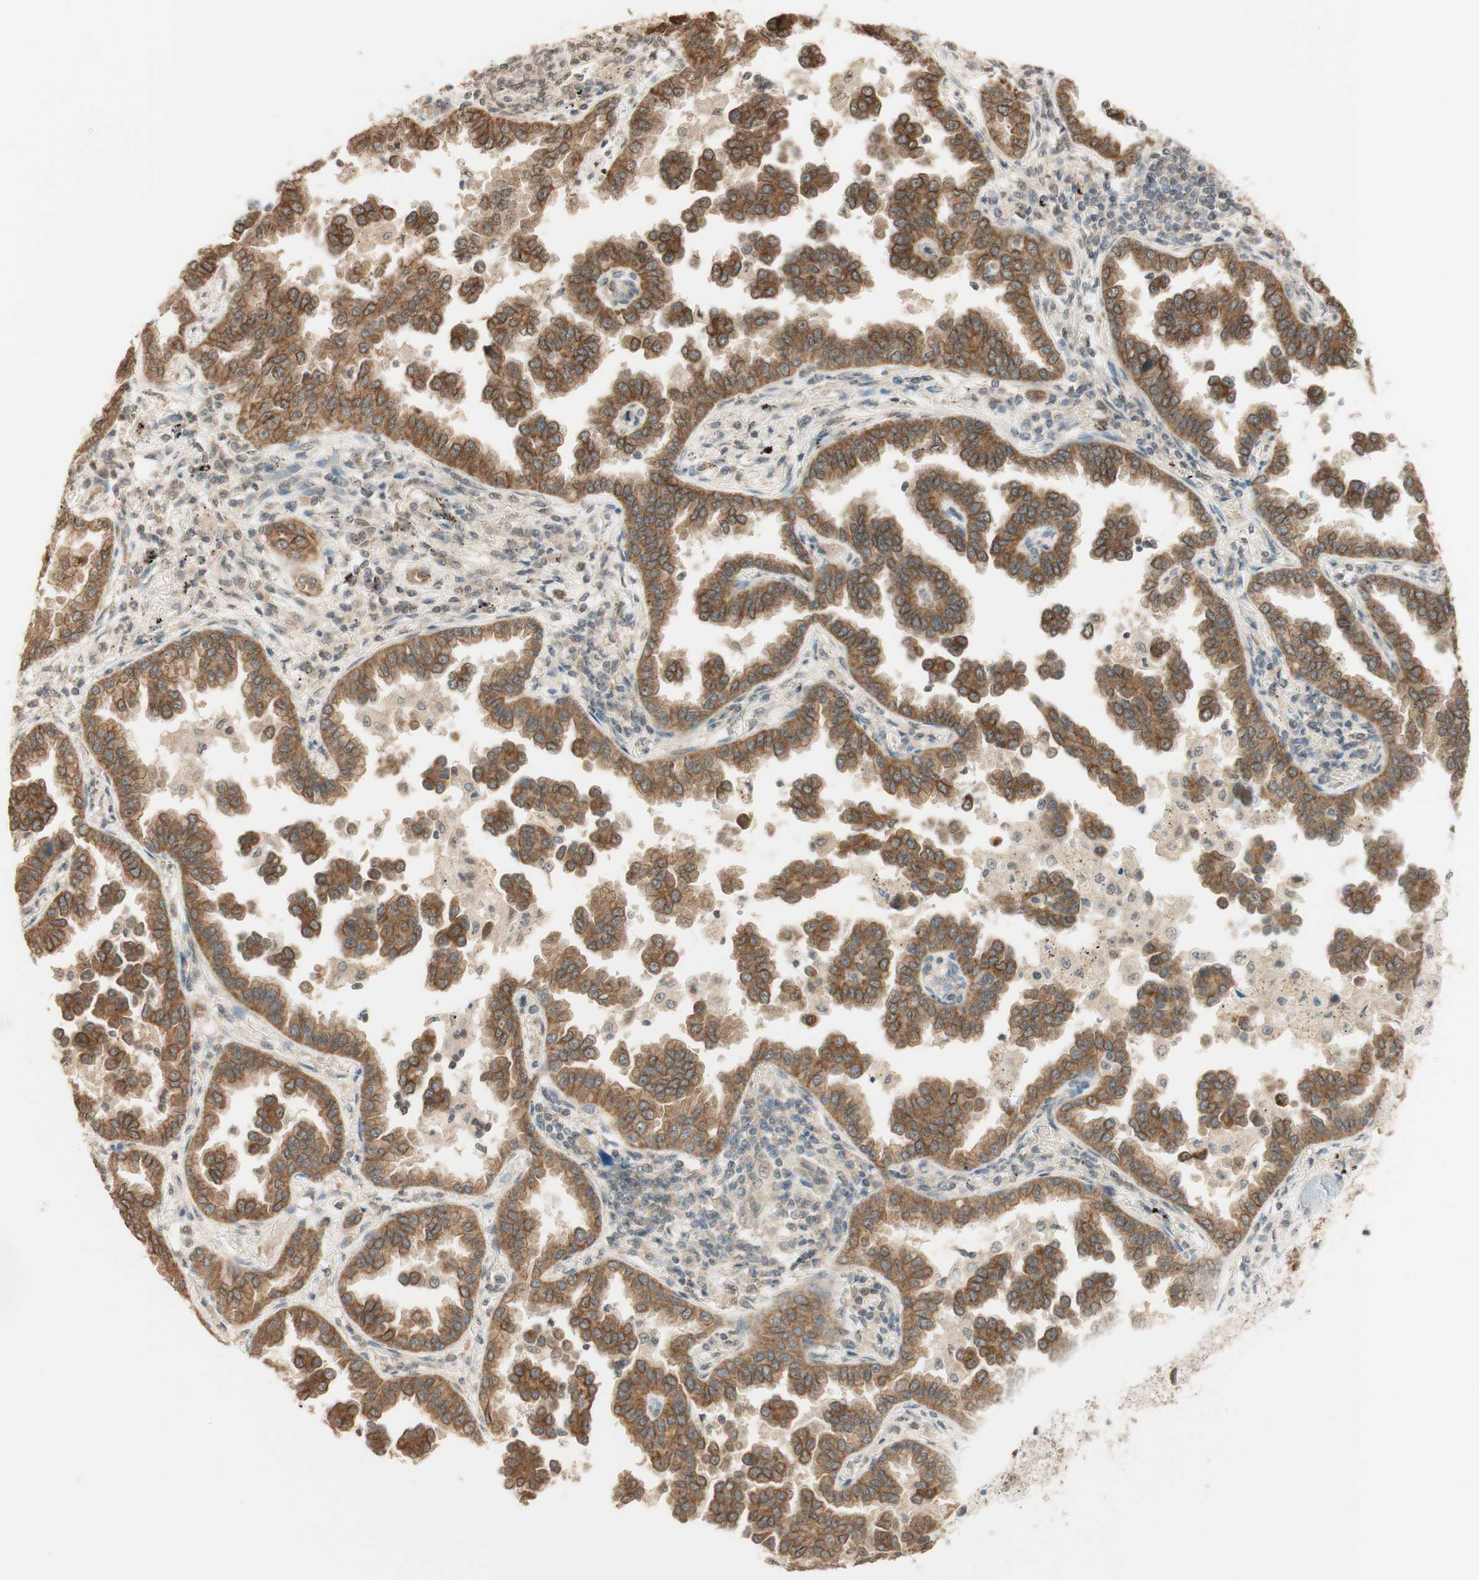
{"staining": {"intensity": "moderate", "quantity": ">75%", "location": "cytoplasmic/membranous"}, "tissue": "lung cancer", "cell_type": "Tumor cells", "image_type": "cancer", "snomed": [{"axis": "morphology", "description": "Normal tissue, NOS"}, {"axis": "morphology", "description": "Adenocarcinoma, NOS"}, {"axis": "topography", "description": "Lung"}], "caption": "This is an image of immunohistochemistry (IHC) staining of adenocarcinoma (lung), which shows moderate expression in the cytoplasmic/membranous of tumor cells.", "gene": "SPINT2", "patient": {"sex": "male", "age": 59}}